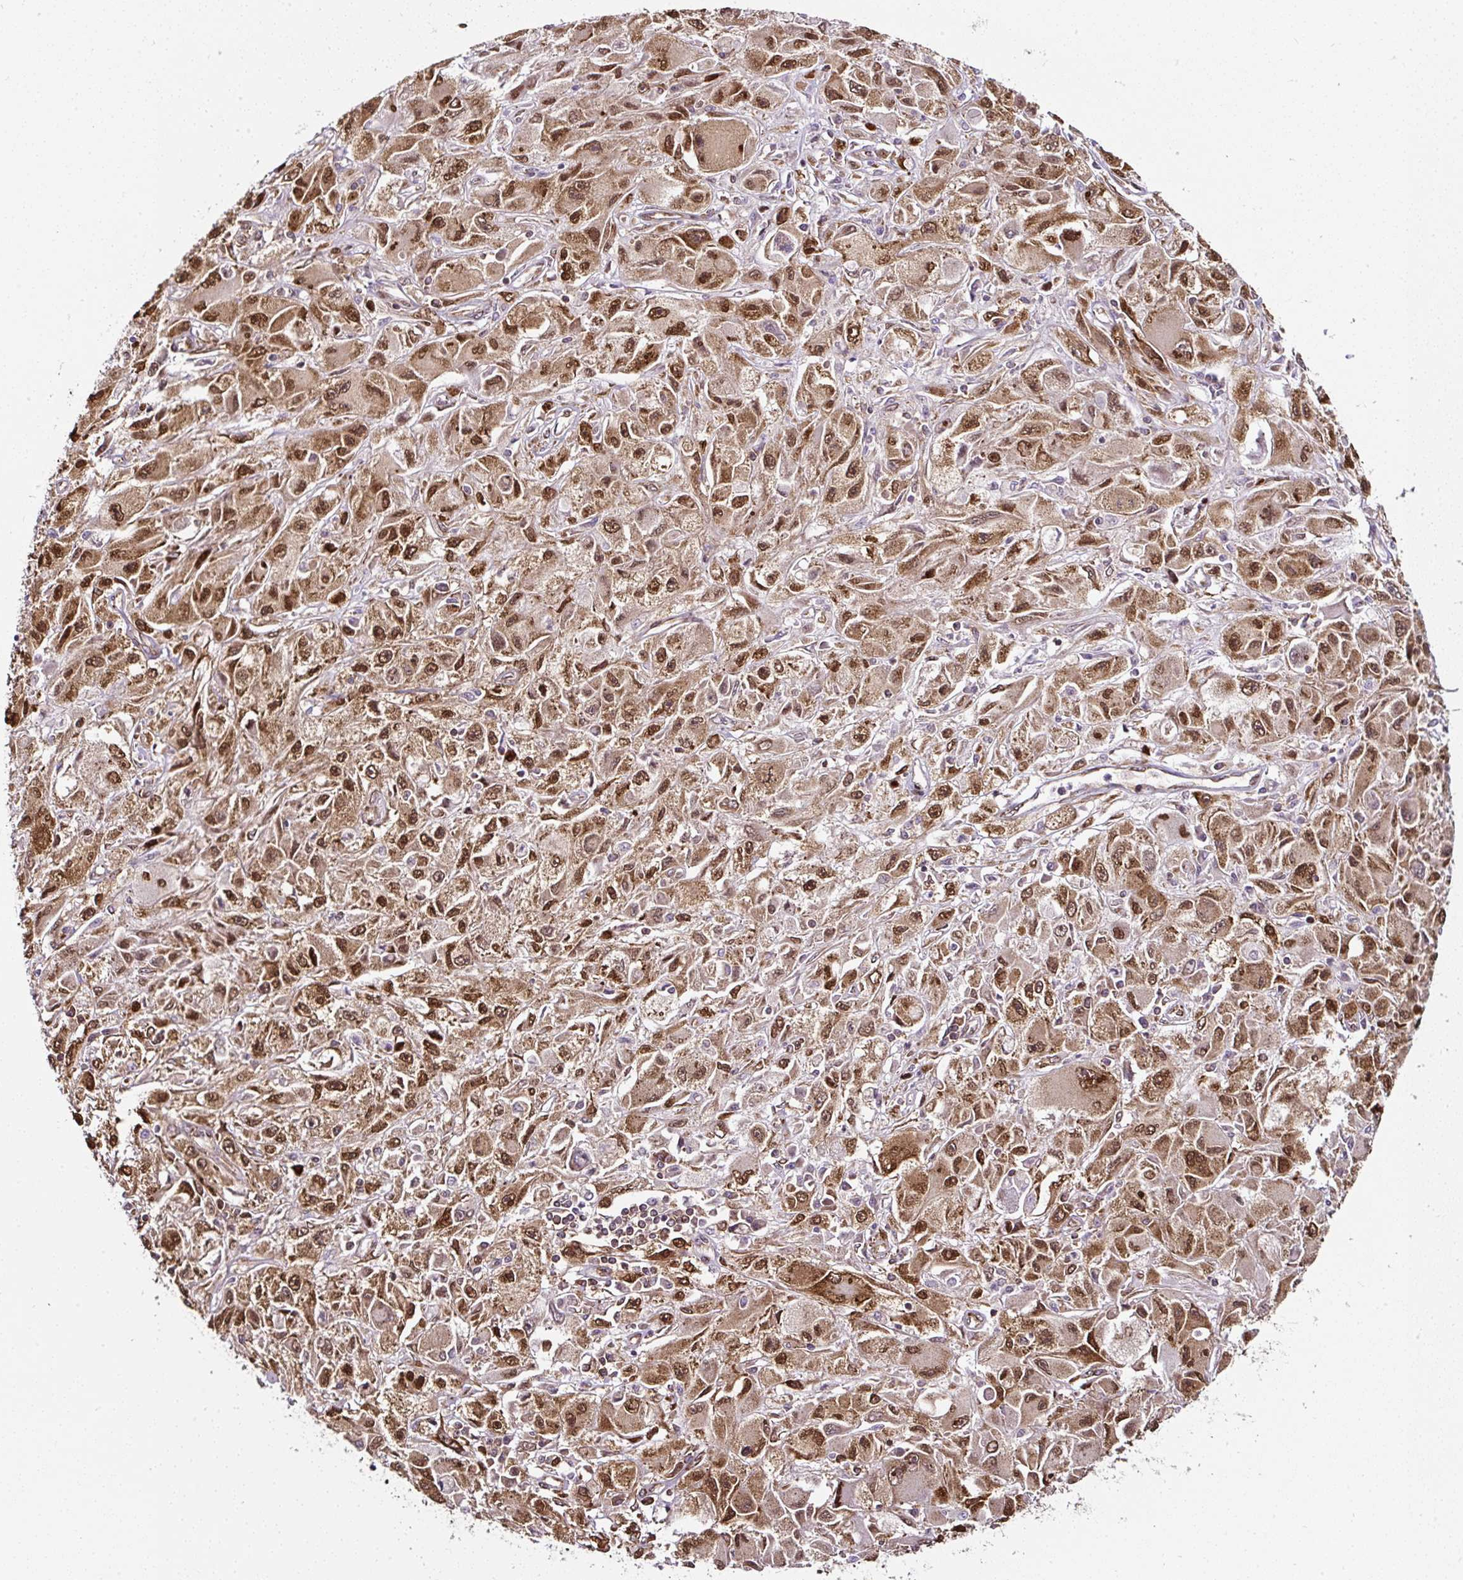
{"staining": {"intensity": "moderate", "quantity": ">75%", "location": "cytoplasmic/membranous,nuclear"}, "tissue": "melanoma", "cell_type": "Tumor cells", "image_type": "cancer", "snomed": [{"axis": "morphology", "description": "Malignant melanoma, Metastatic site"}, {"axis": "topography", "description": "Skin"}], "caption": "DAB immunohistochemical staining of melanoma displays moderate cytoplasmic/membranous and nuclear protein positivity in about >75% of tumor cells.", "gene": "KDM4E", "patient": {"sex": "male", "age": 53}}